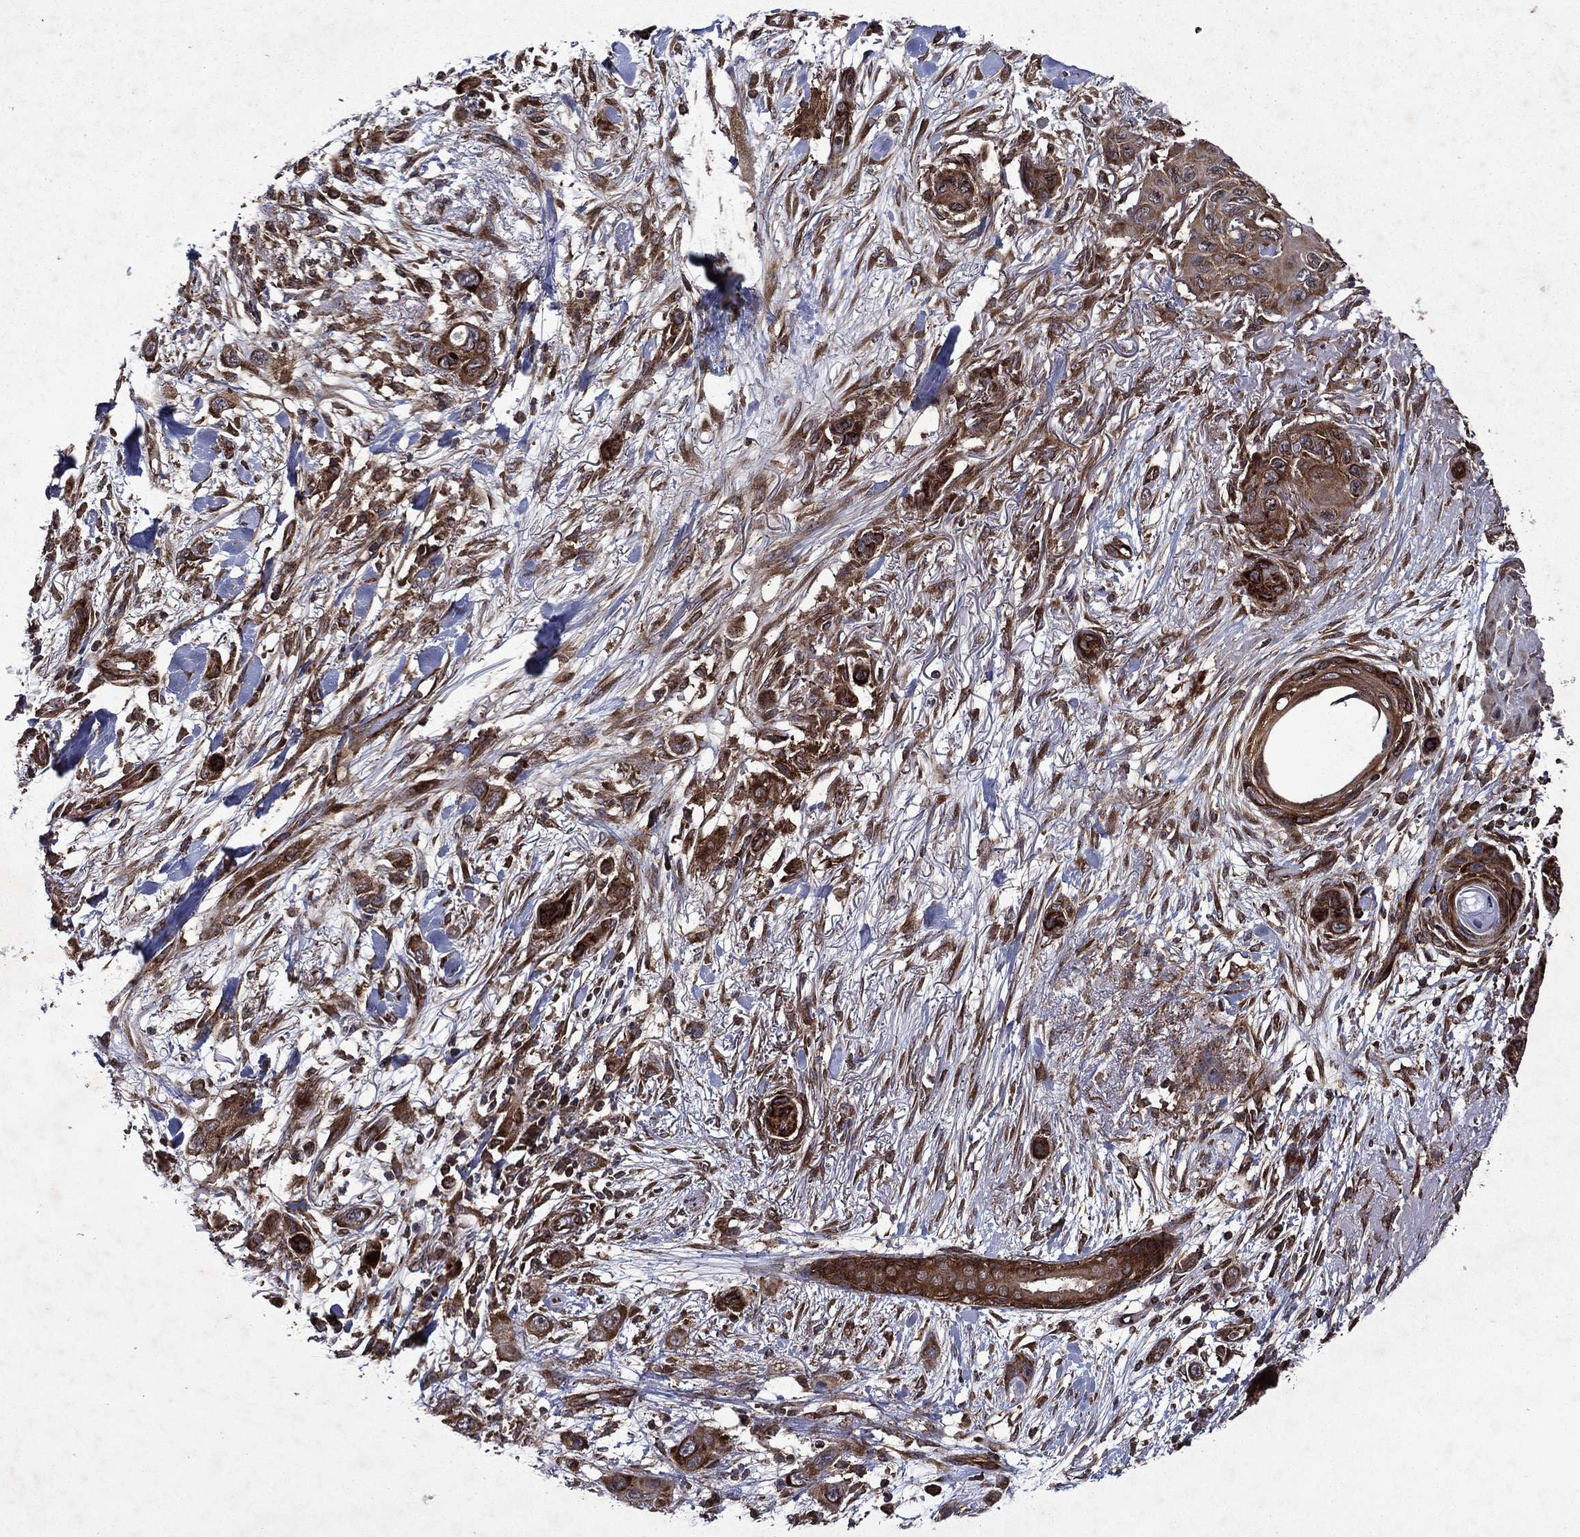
{"staining": {"intensity": "strong", "quantity": "25%-75%", "location": "cytoplasmic/membranous"}, "tissue": "skin cancer", "cell_type": "Tumor cells", "image_type": "cancer", "snomed": [{"axis": "morphology", "description": "Squamous cell carcinoma, NOS"}, {"axis": "topography", "description": "Skin"}], "caption": "Skin squamous cell carcinoma stained with a protein marker exhibits strong staining in tumor cells.", "gene": "EIF2B4", "patient": {"sex": "male", "age": 79}}